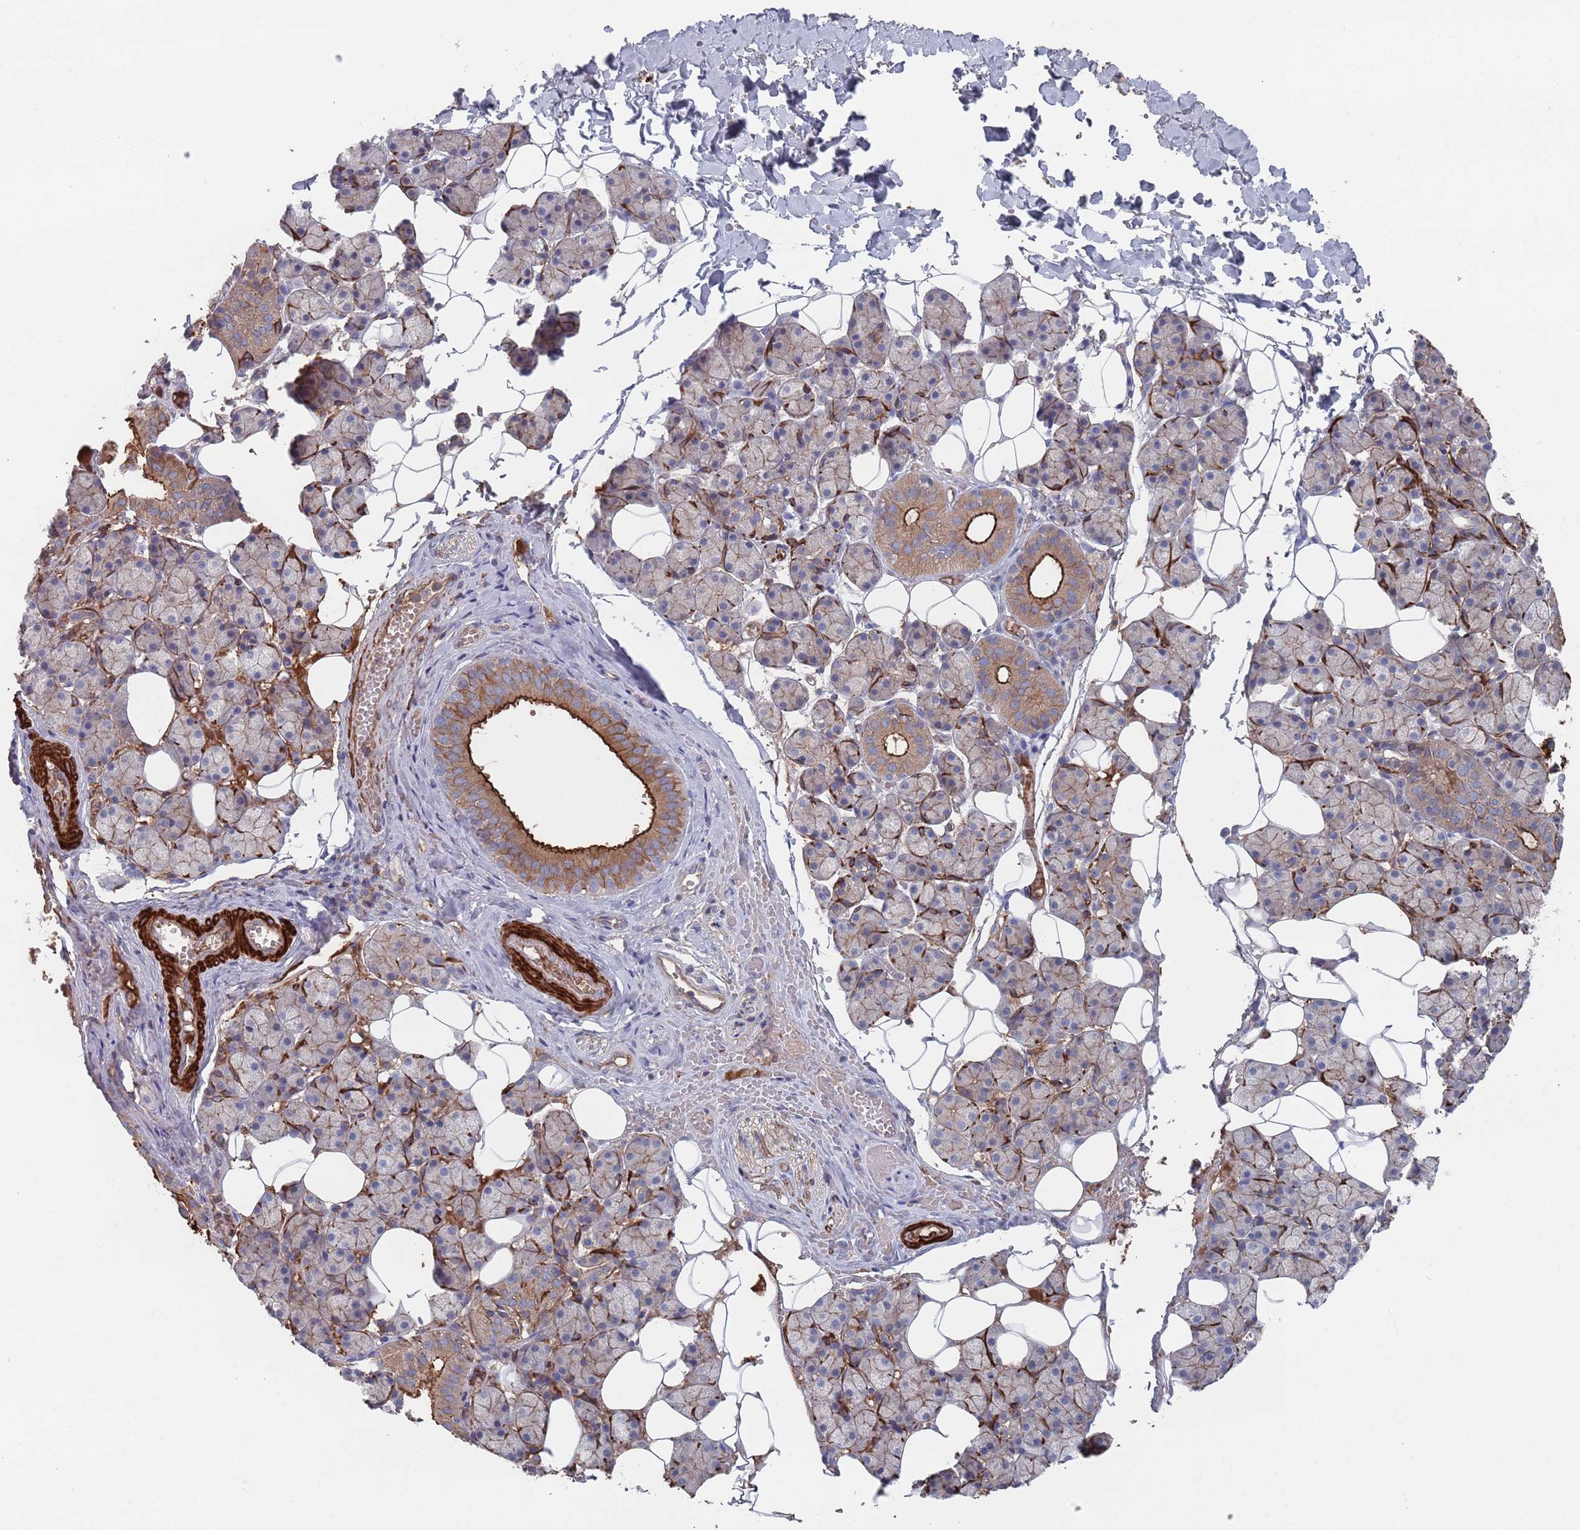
{"staining": {"intensity": "strong", "quantity": "<25%", "location": "cytoplasmic/membranous"}, "tissue": "salivary gland", "cell_type": "Glandular cells", "image_type": "normal", "snomed": [{"axis": "morphology", "description": "Normal tissue, NOS"}, {"axis": "topography", "description": "Salivary gland"}], "caption": "Protein expression analysis of benign human salivary gland reveals strong cytoplasmic/membranous expression in about <25% of glandular cells.", "gene": "PLEKHA4", "patient": {"sex": "female", "age": 33}}